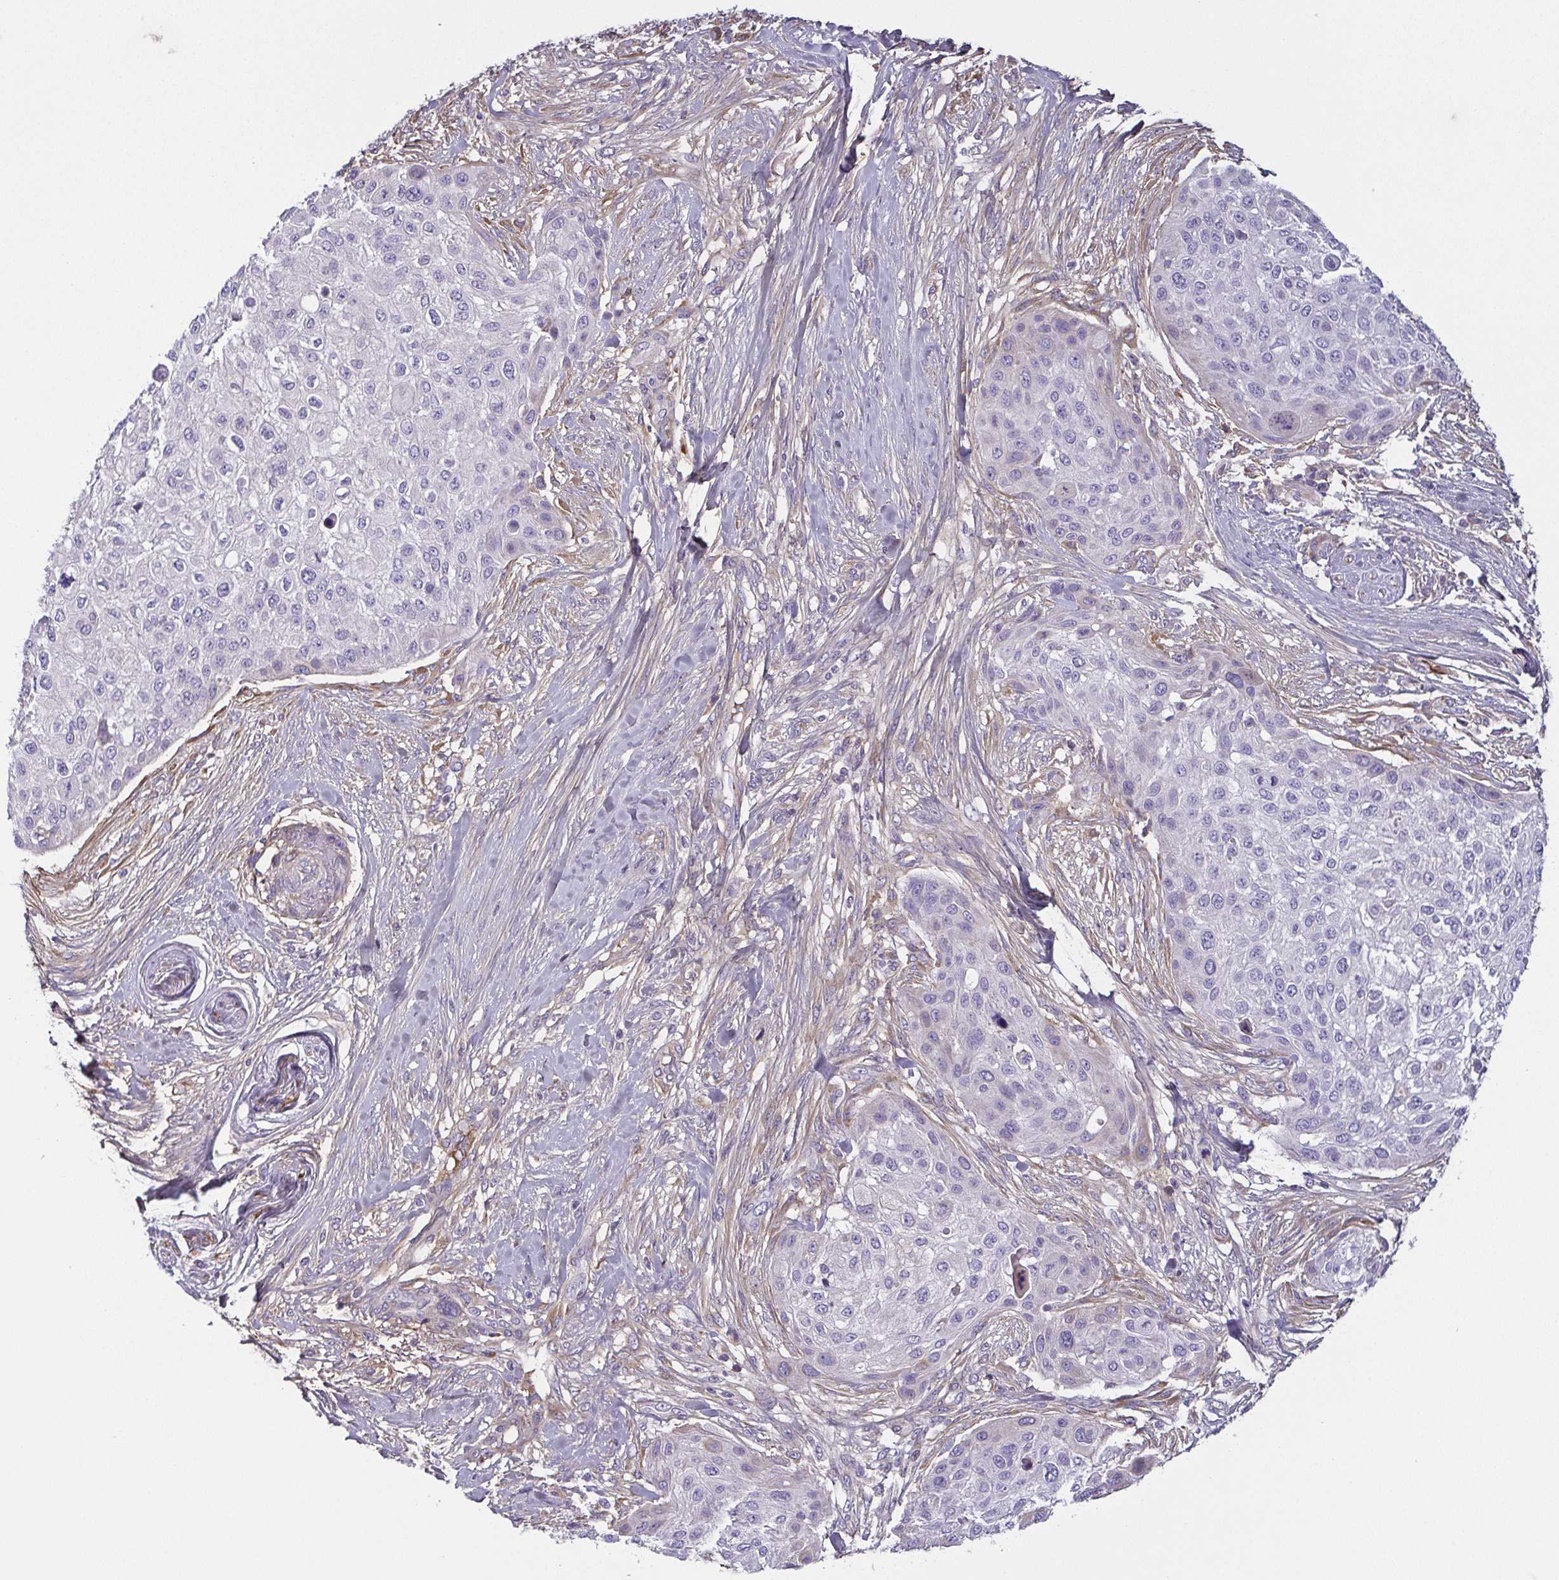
{"staining": {"intensity": "negative", "quantity": "none", "location": "none"}, "tissue": "skin cancer", "cell_type": "Tumor cells", "image_type": "cancer", "snomed": [{"axis": "morphology", "description": "Squamous cell carcinoma, NOS"}, {"axis": "topography", "description": "Skin"}], "caption": "Immunohistochemical staining of skin cancer (squamous cell carcinoma) shows no significant staining in tumor cells.", "gene": "ECM1", "patient": {"sex": "female", "age": 87}}